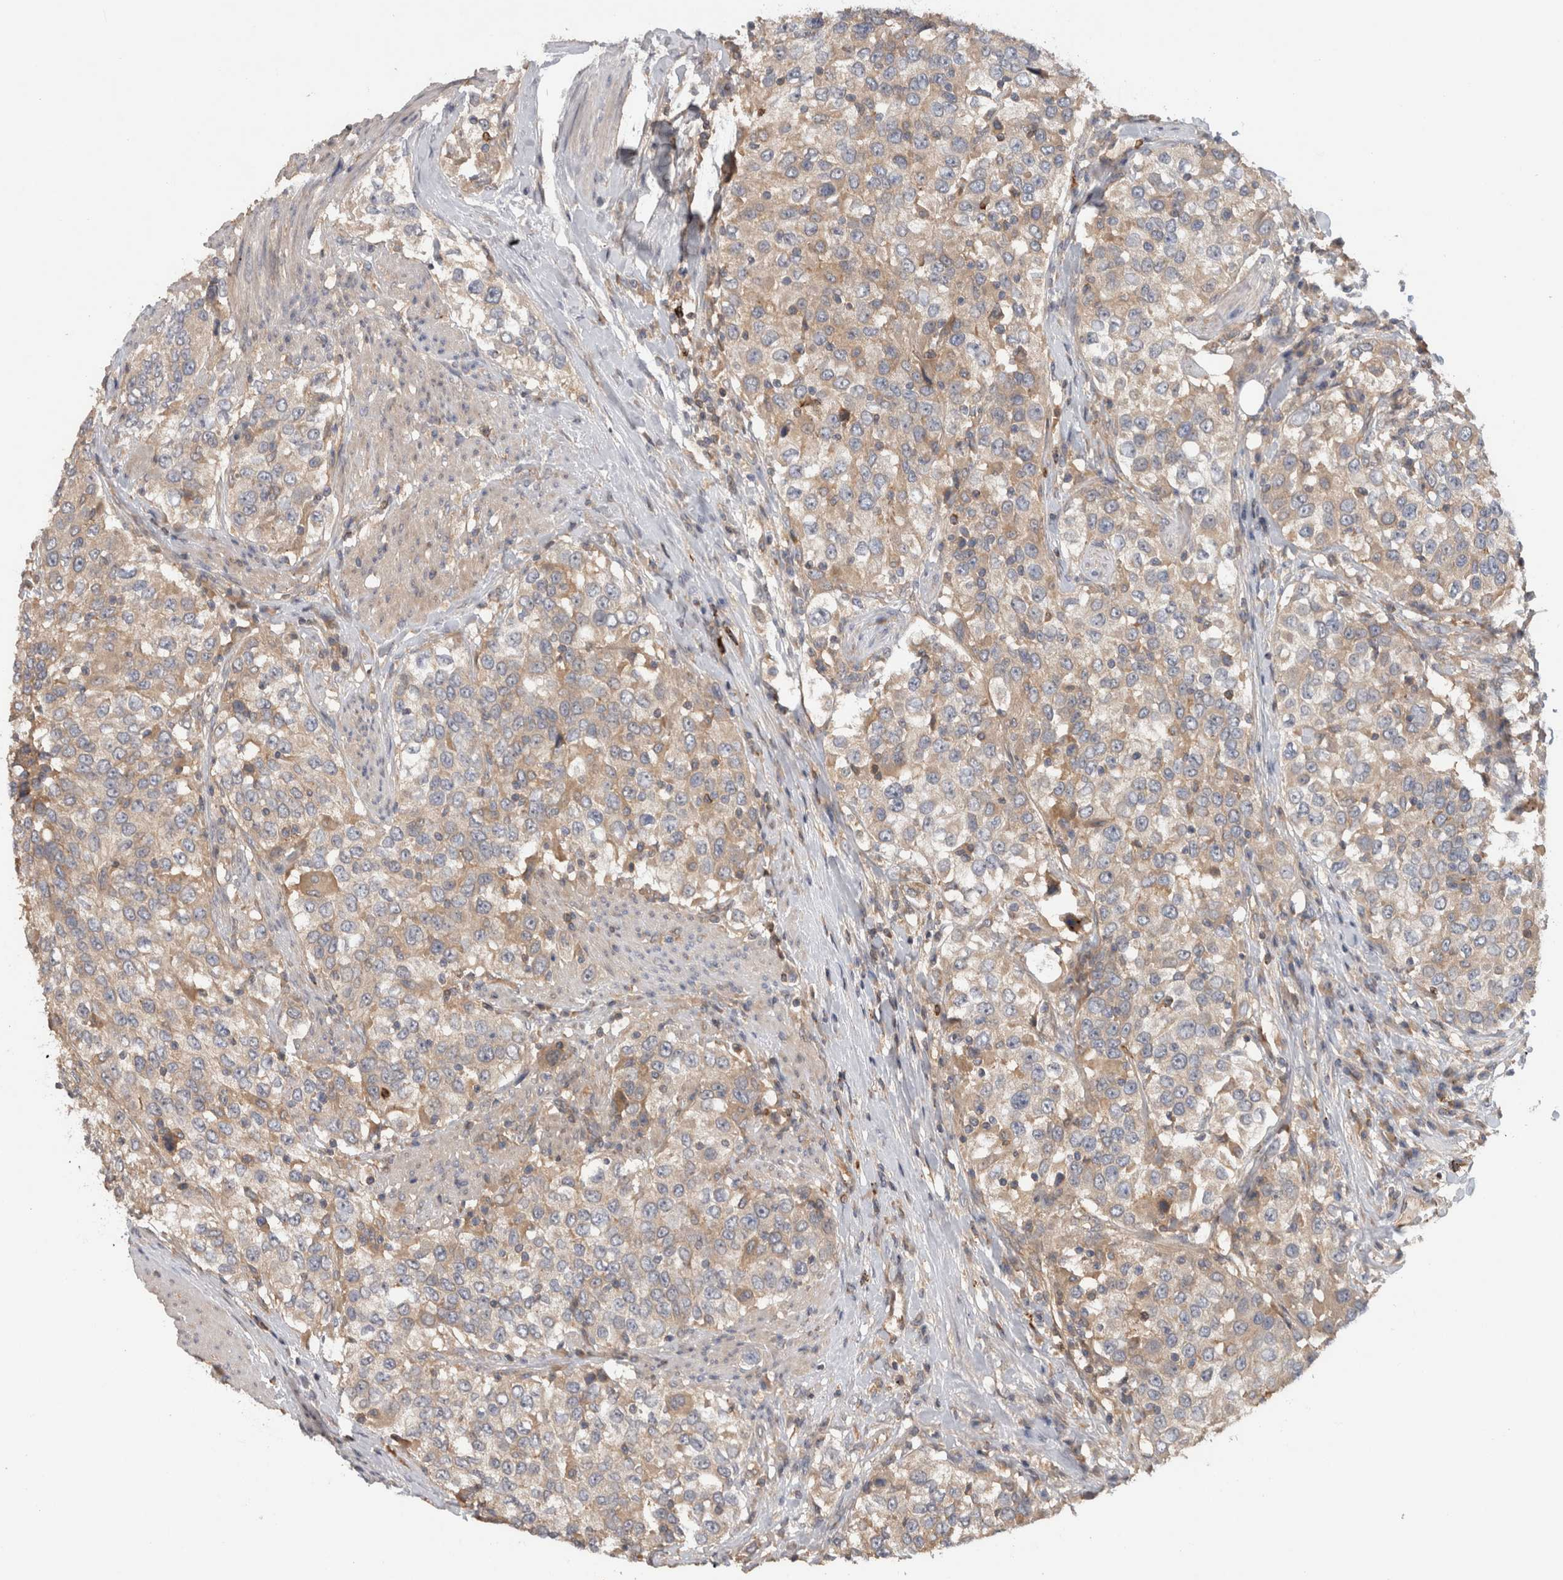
{"staining": {"intensity": "weak", "quantity": ">75%", "location": "cytoplasmic/membranous"}, "tissue": "urothelial cancer", "cell_type": "Tumor cells", "image_type": "cancer", "snomed": [{"axis": "morphology", "description": "Urothelial carcinoma, High grade"}, {"axis": "topography", "description": "Urinary bladder"}], "caption": "Urothelial carcinoma (high-grade) stained with IHC demonstrates weak cytoplasmic/membranous staining in approximately >75% of tumor cells.", "gene": "TARBP1", "patient": {"sex": "female", "age": 80}}